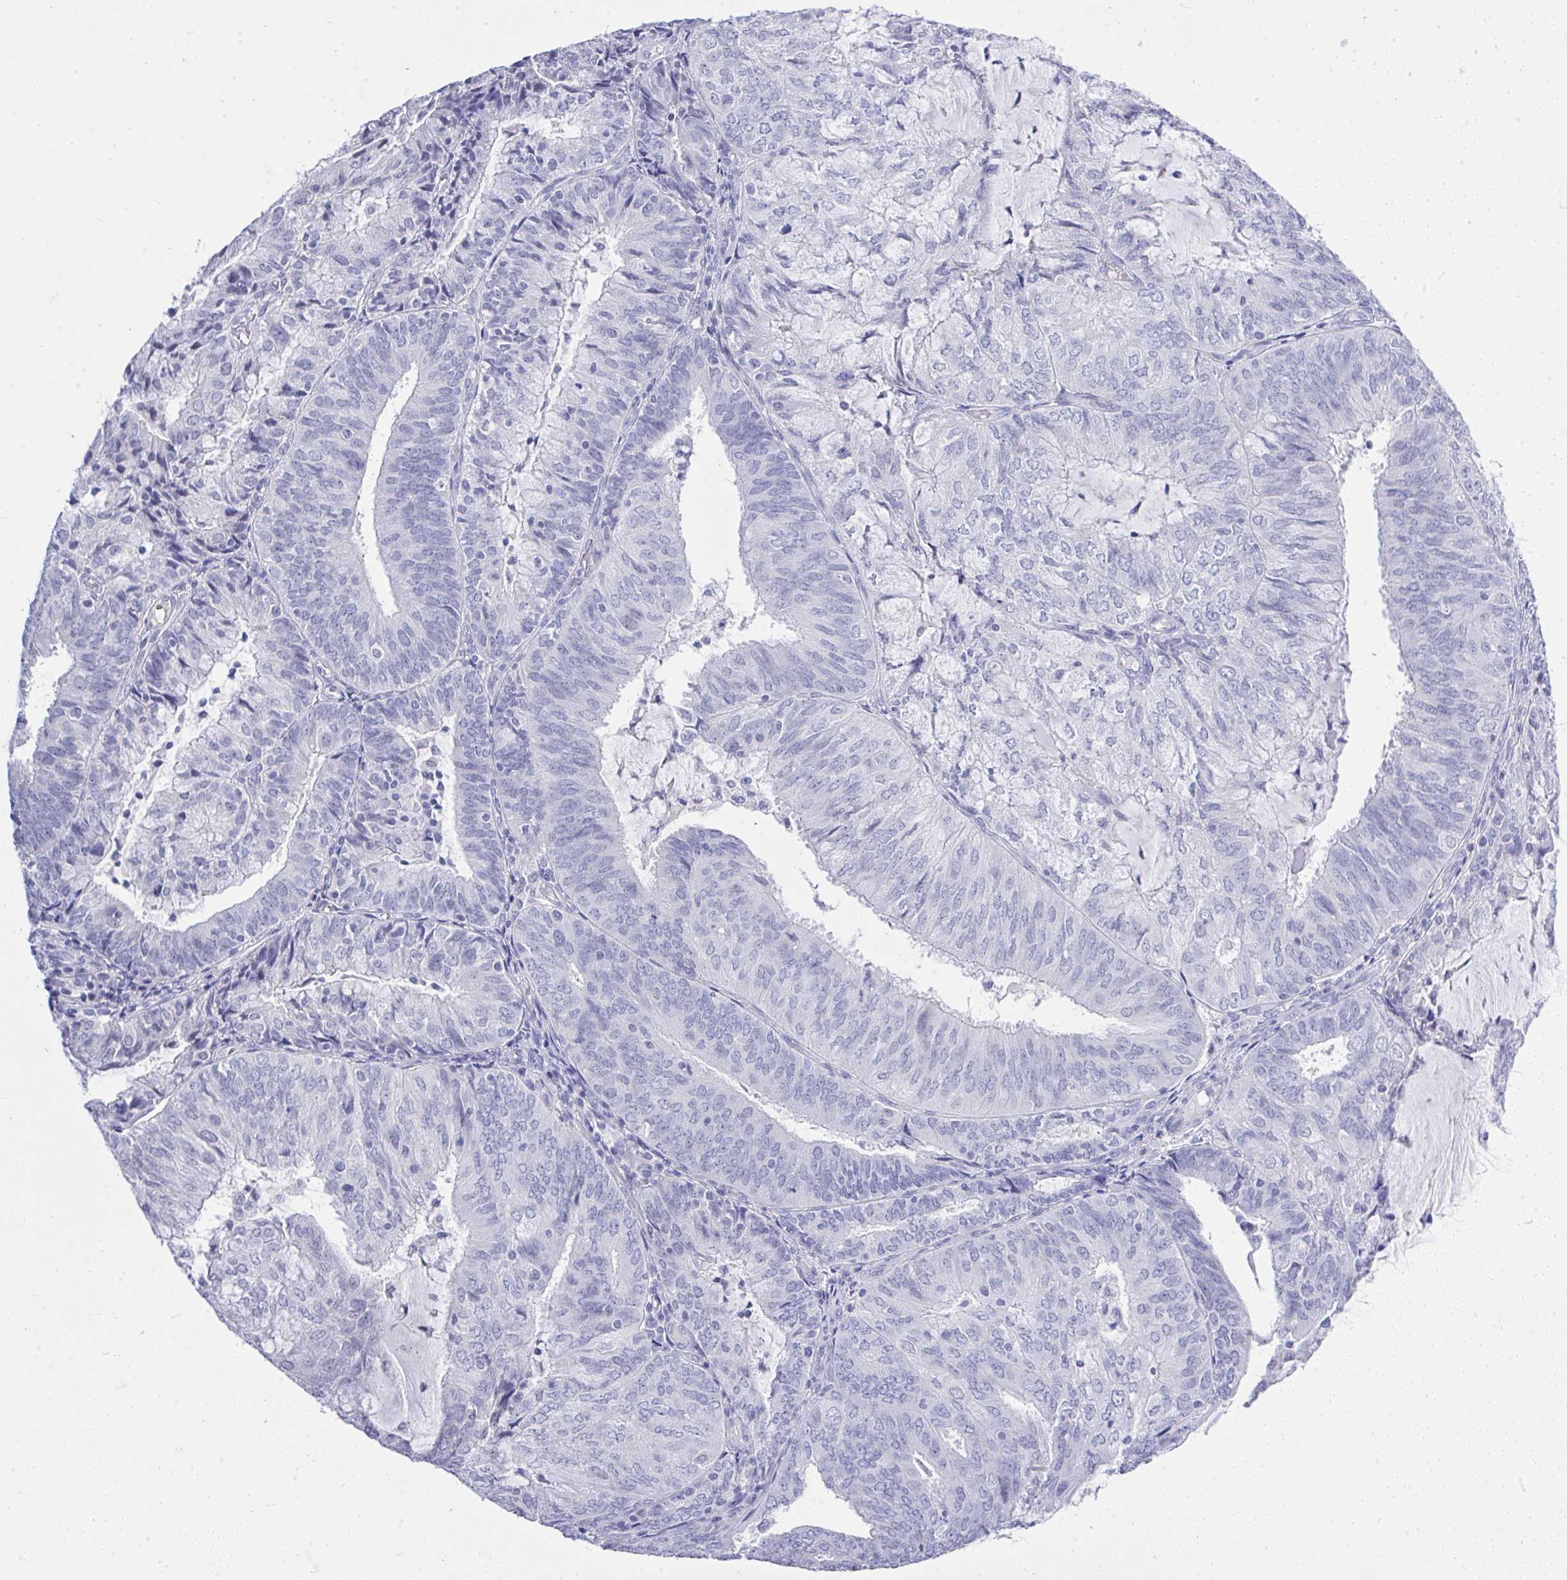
{"staining": {"intensity": "negative", "quantity": "none", "location": "none"}, "tissue": "endometrial cancer", "cell_type": "Tumor cells", "image_type": "cancer", "snomed": [{"axis": "morphology", "description": "Adenocarcinoma, NOS"}, {"axis": "topography", "description": "Endometrium"}], "caption": "Immunohistochemical staining of human endometrial cancer exhibits no significant staining in tumor cells.", "gene": "MS4A12", "patient": {"sex": "female", "age": 81}}